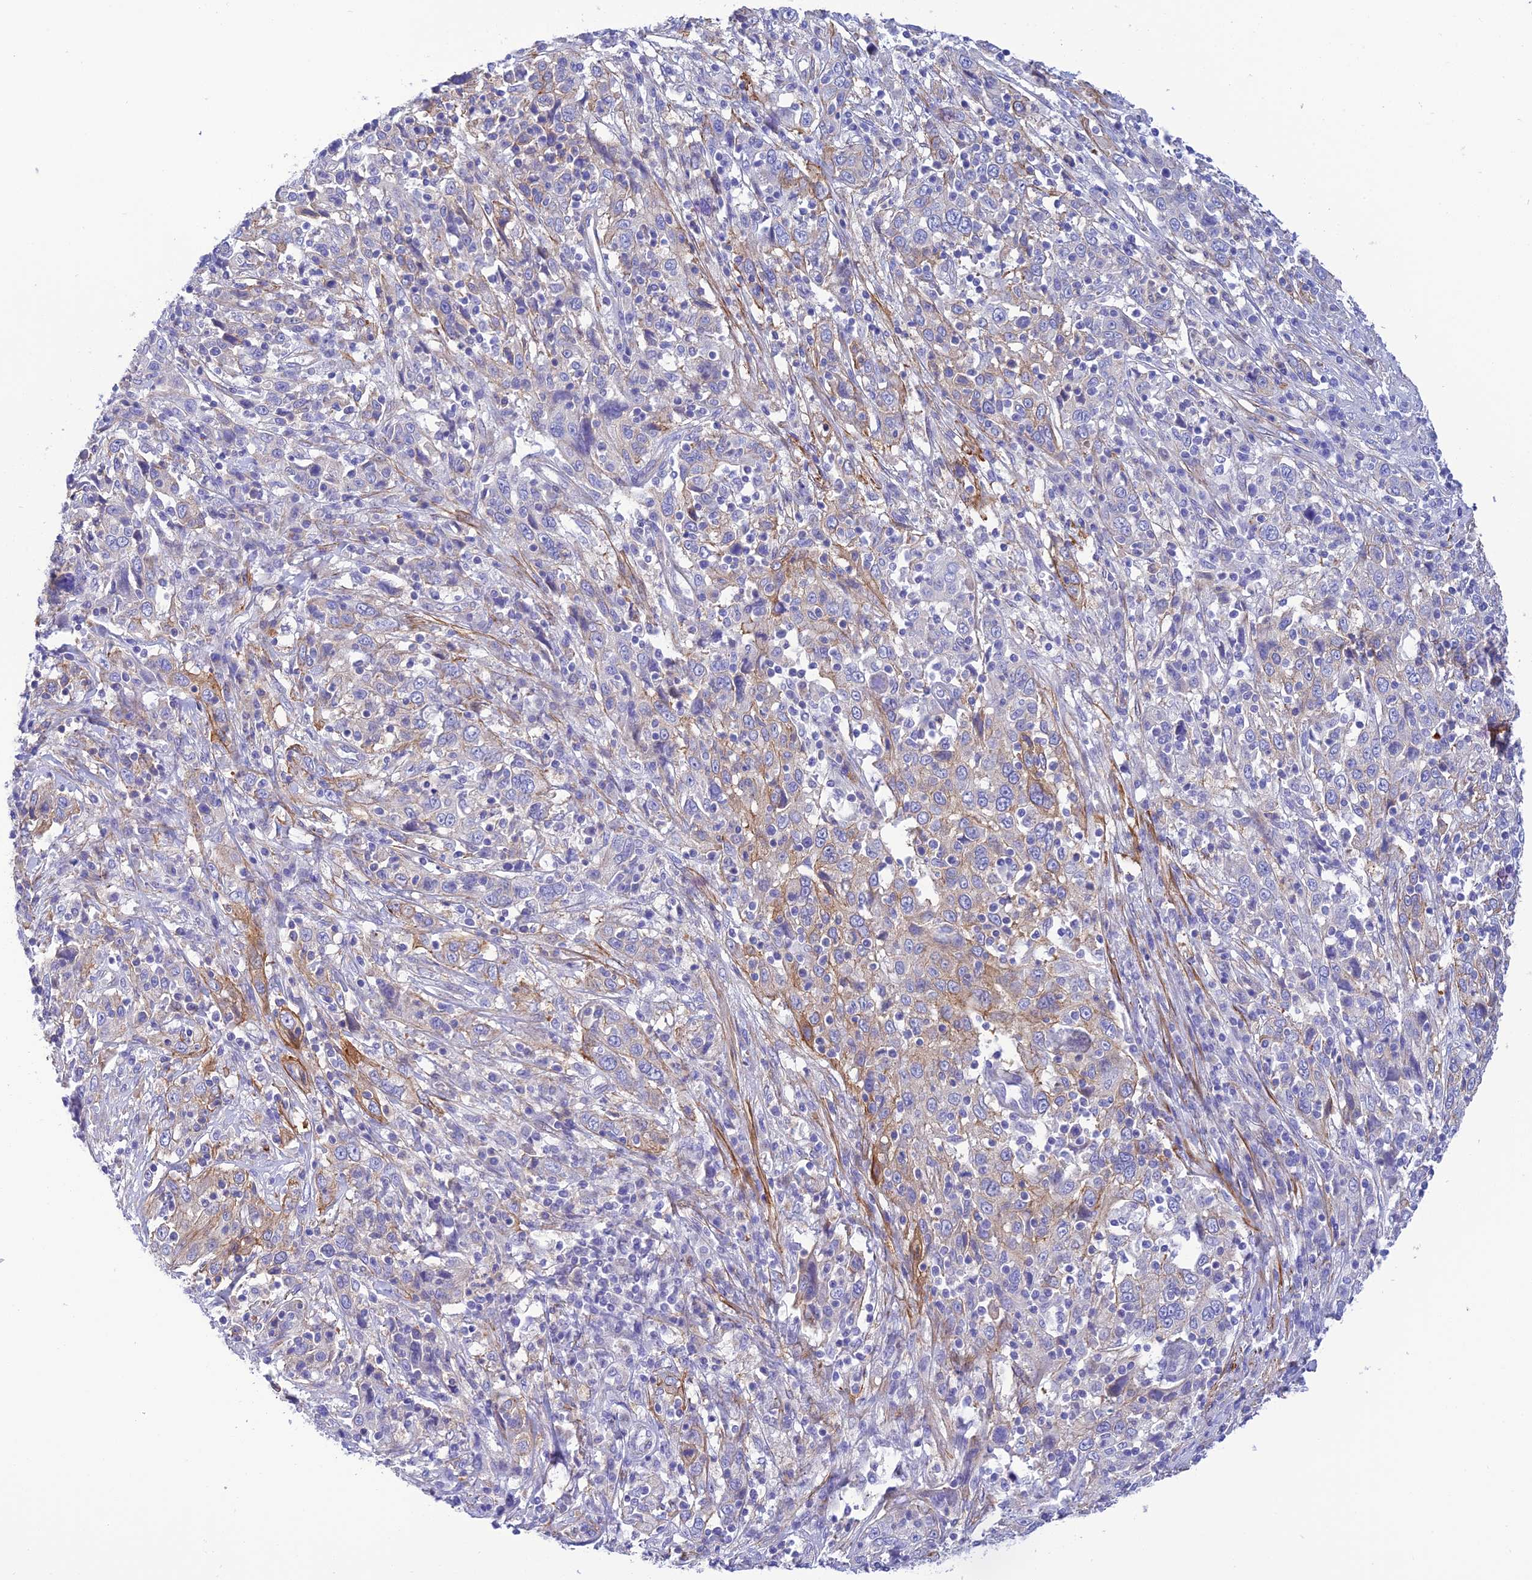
{"staining": {"intensity": "moderate", "quantity": "<25%", "location": "cytoplasmic/membranous"}, "tissue": "cervical cancer", "cell_type": "Tumor cells", "image_type": "cancer", "snomed": [{"axis": "morphology", "description": "Squamous cell carcinoma, NOS"}, {"axis": "topography", "description": "Cervix"}], "caption": "Moderate cytoplasmic/membranous protein expression is present in approximately <25% of tumor cells in cervical cancer.", "gene": "ZDHHC16", "patient": {"sex": "female", "age": 46}}